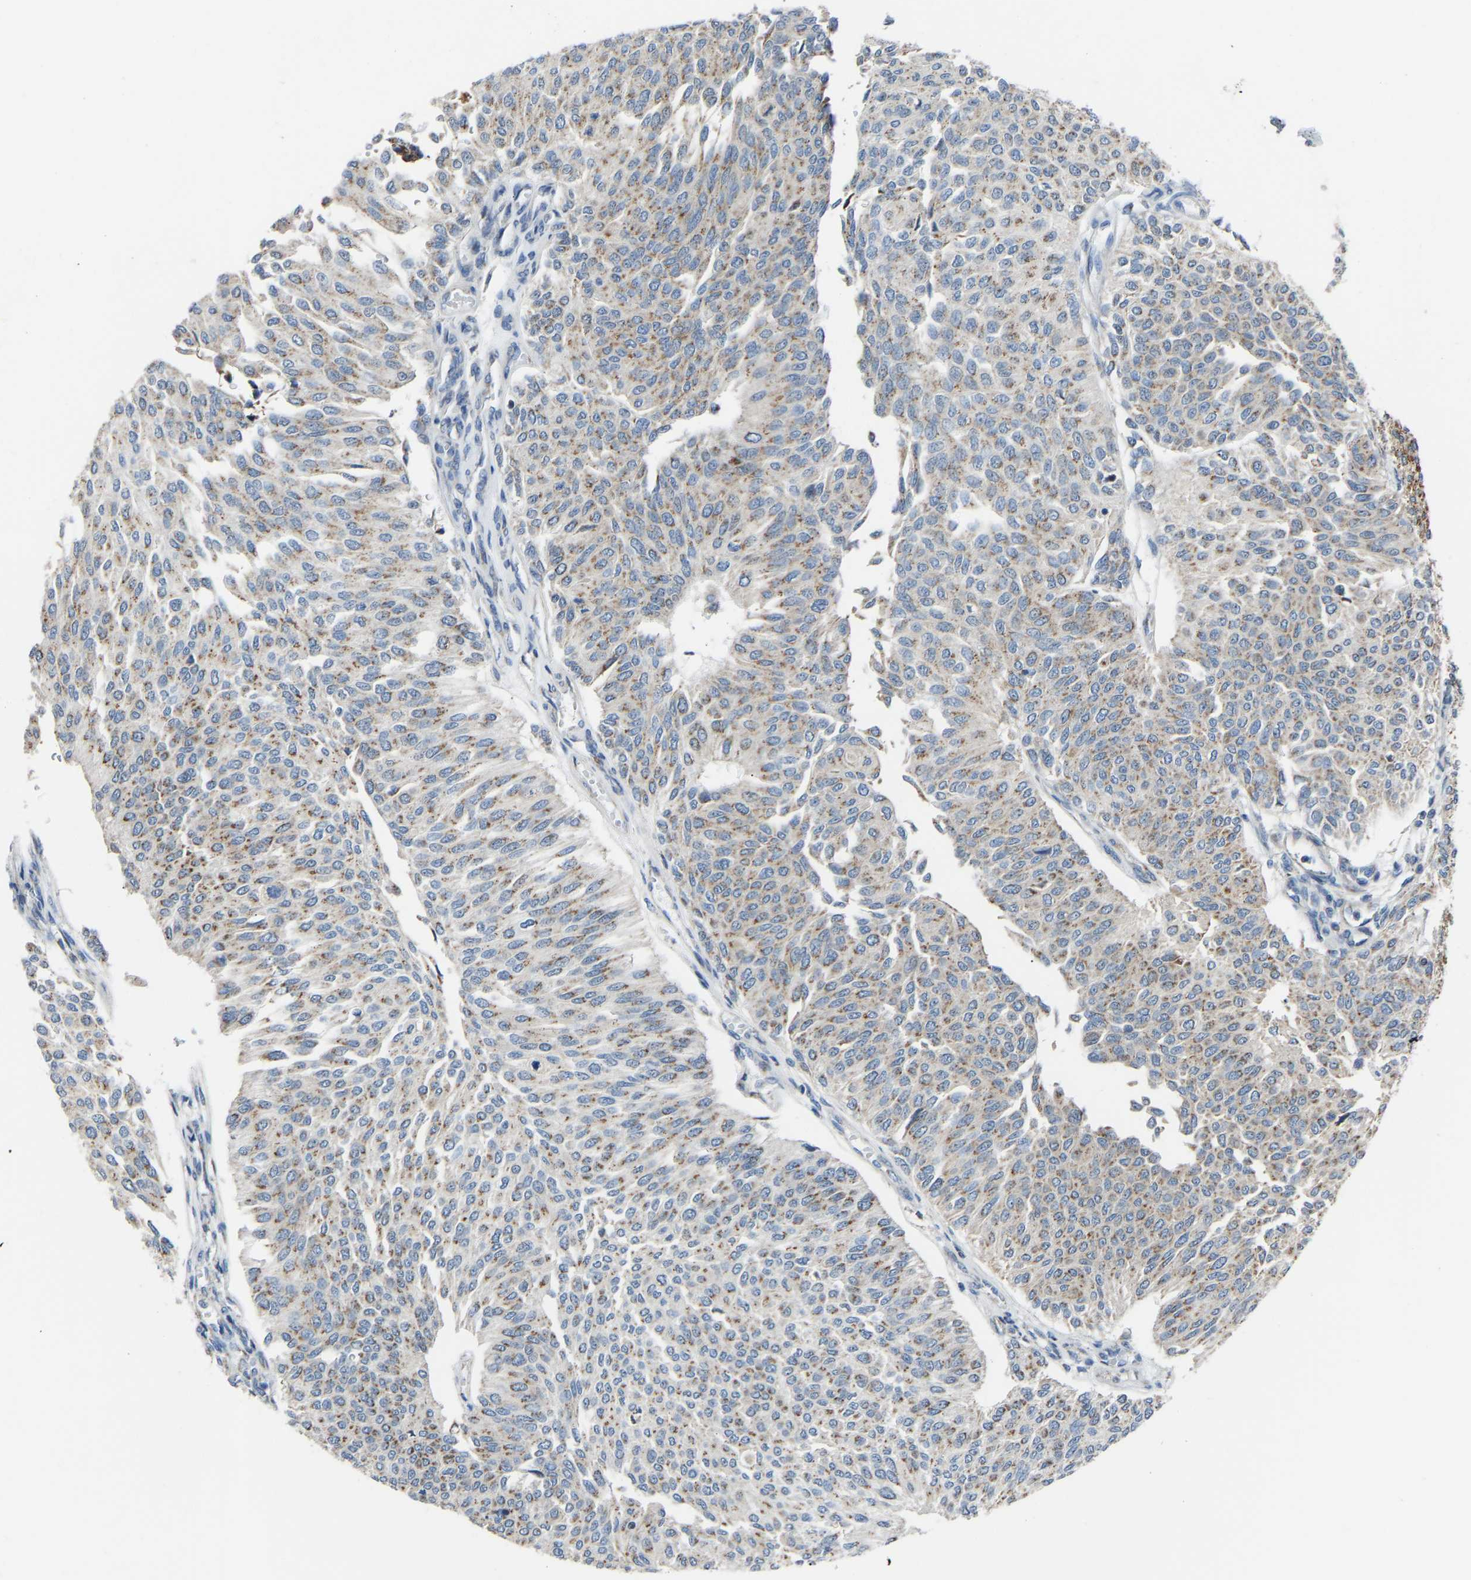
{"staining": {"intensity": "moderate", "quantity": ">75%", "location": "cytoplasmic/membranous"}, "tissue": "urothelial cancer", "cell_type": "Tumor cells", "image_type": "cancer", "snomed": [{"axis": "morphology", "description": "Urothelial carcinoma, Low grade"}, {"axis": "topography", "description": "Urinary bladder"}], "caption": "A brown stain labels moderate cytoplasmic/membranous expression of a protein in urothelial cancer tumor cells.", "gene": "CANT1", "patient": {"sex": "female", "age": 79}}